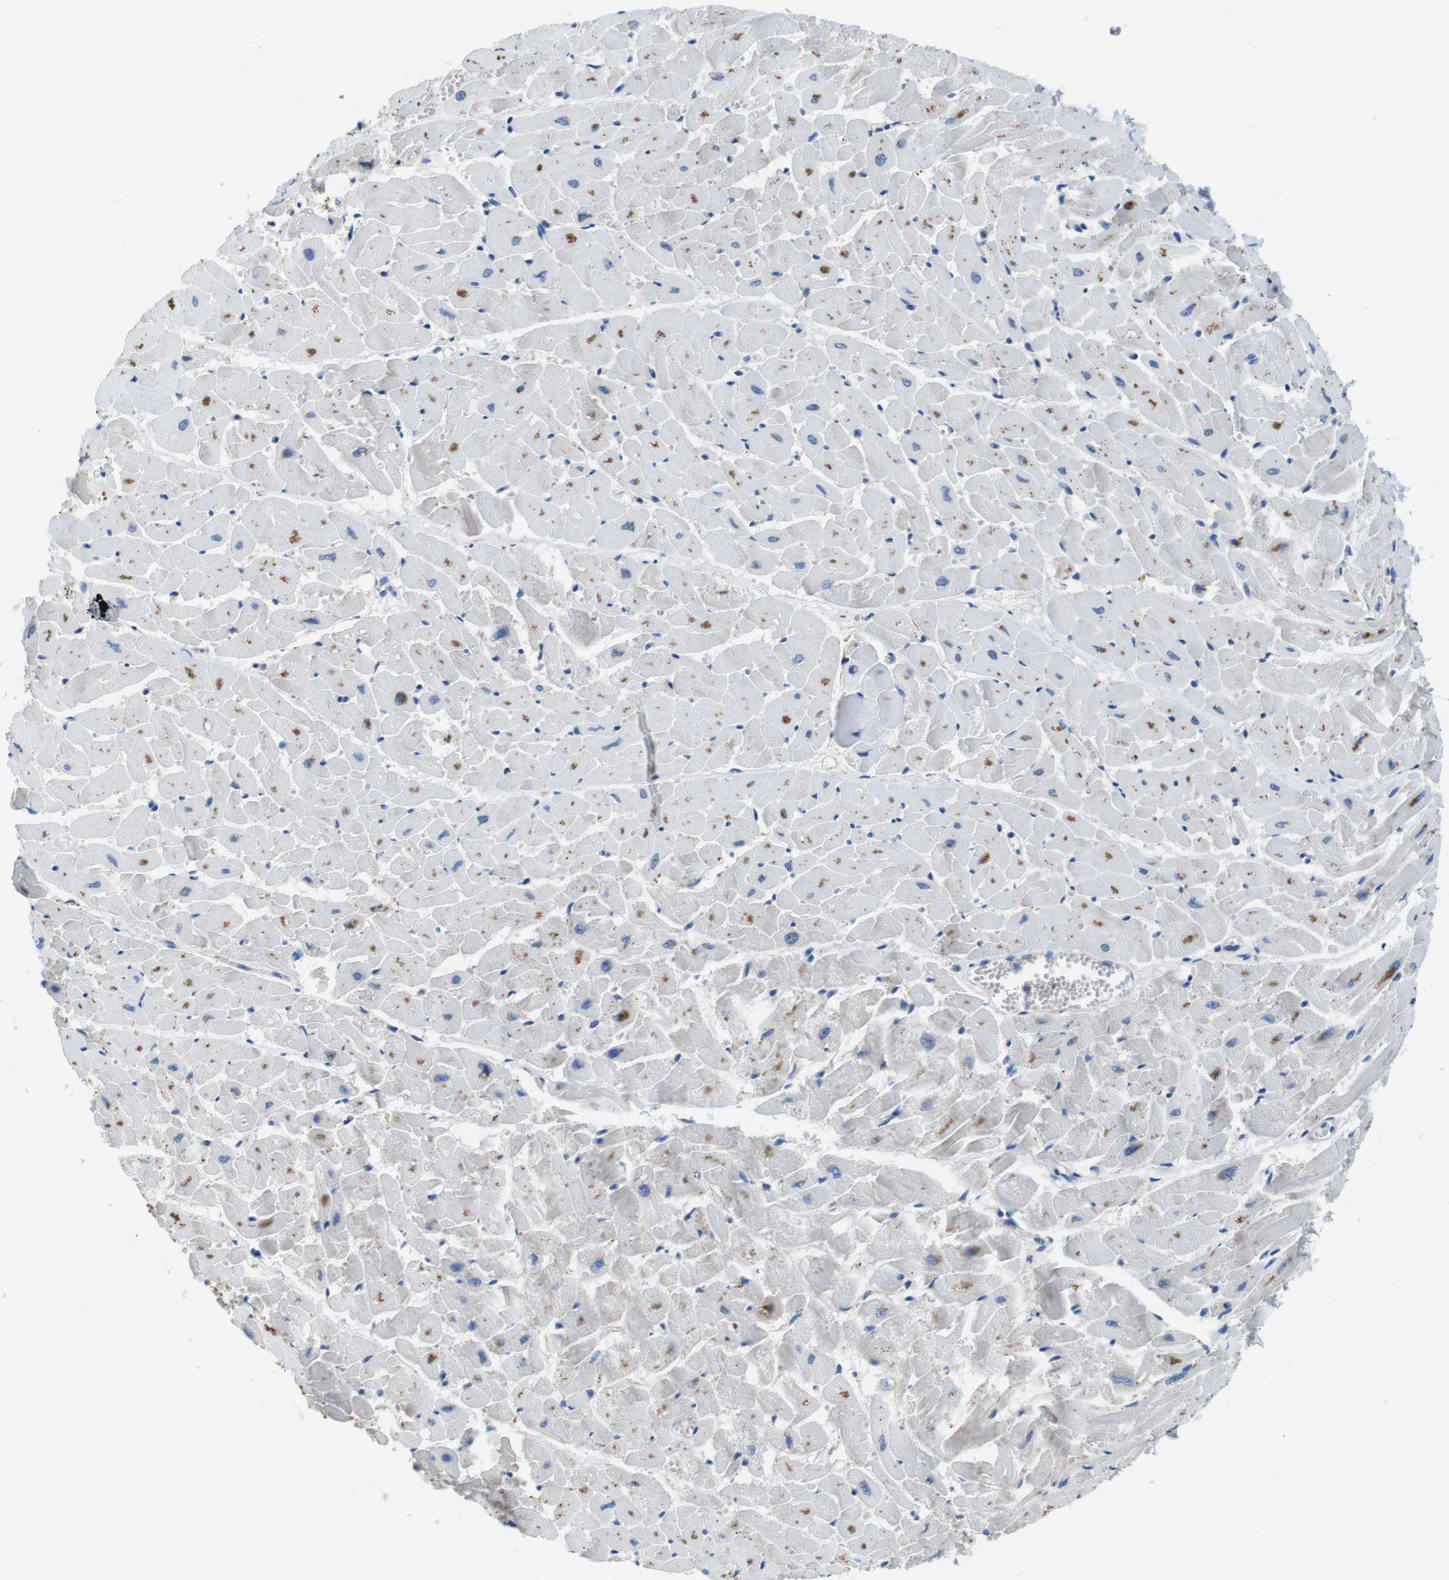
{"staining": {"intensity": "moderate", "quantity": "25%-75%", "location": "cytoplasmic/membranous"}, "tissue": "heart muscle", "cell_type": "Cardiomyocytes", "image_type": "normal", "snomed": [{"axis": "morphology", "description": "Normal tissue, NOS"}, {"axis": "topography", "description": "Heart"}], "caption": "A photomicrograph of heart muscle stained for a protein exhibits moderate cytoplasmic/membranous brown staining in cardiomyocytes.", "gene": "TMPRSS15", "patient": {"sex": "female", "age": 19}}